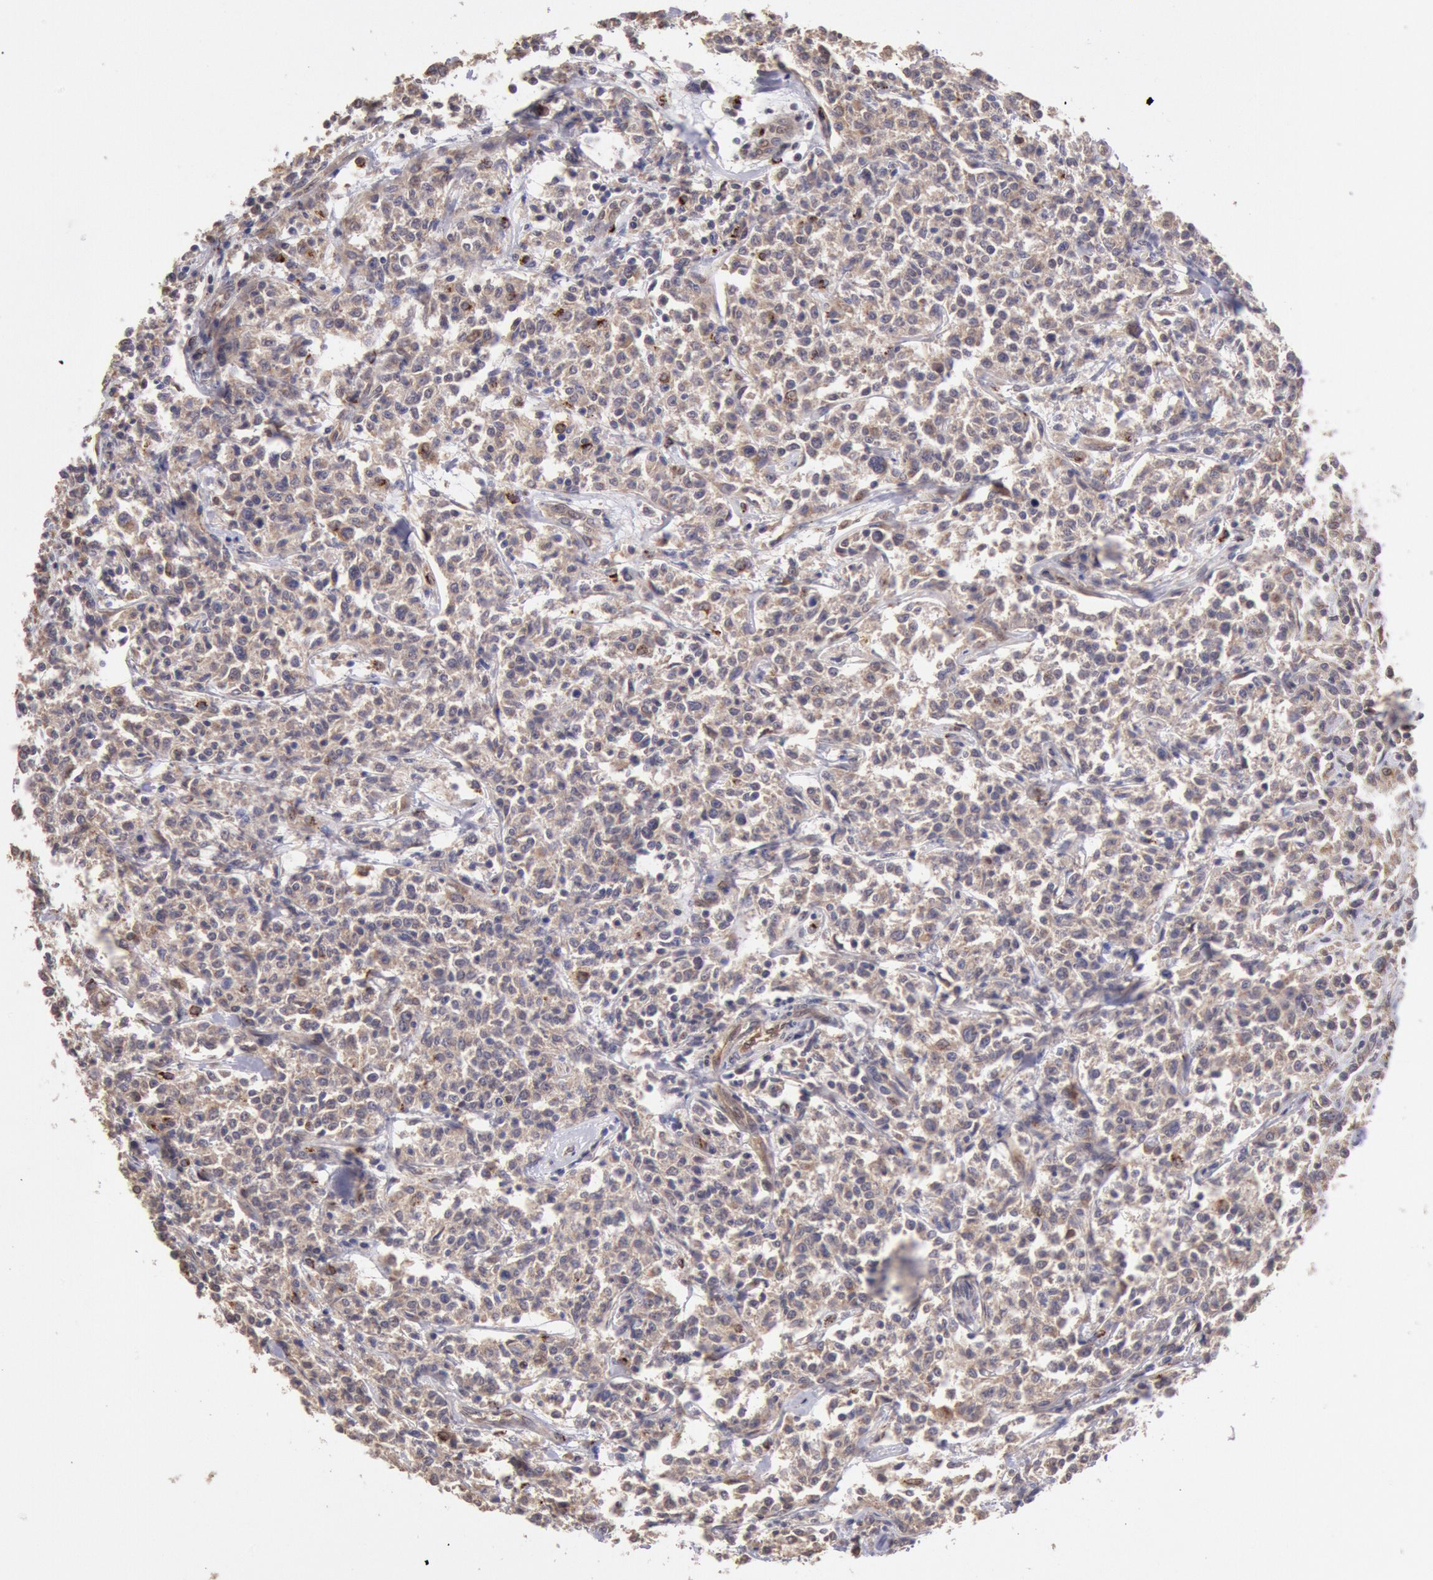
{"staining": {"intensity": "weak", "quantity": ">75%", "location": "cytoplasmic/membranous,nuclear"}, "tissue": "lymphoma", "cell_type": "Tumor cells", "image_type": "cancer", "snomed": [{"axis": "morphology", "description": "Malignant lymphoma, non-Hodgkin's type, Low grade"}, {"axis": "topography", "description": "Small intestine"}], "caption": "Immunohistochemical staining of human malignant lymphoma, non-Hodgkin's type (low-grade) reveals low levels of weak cytoplasmic/membranous and nuclear staining in approximately >75% of tumor cells.", "gene": "COMT", "patient": {"sex": "female", "age": 59}}